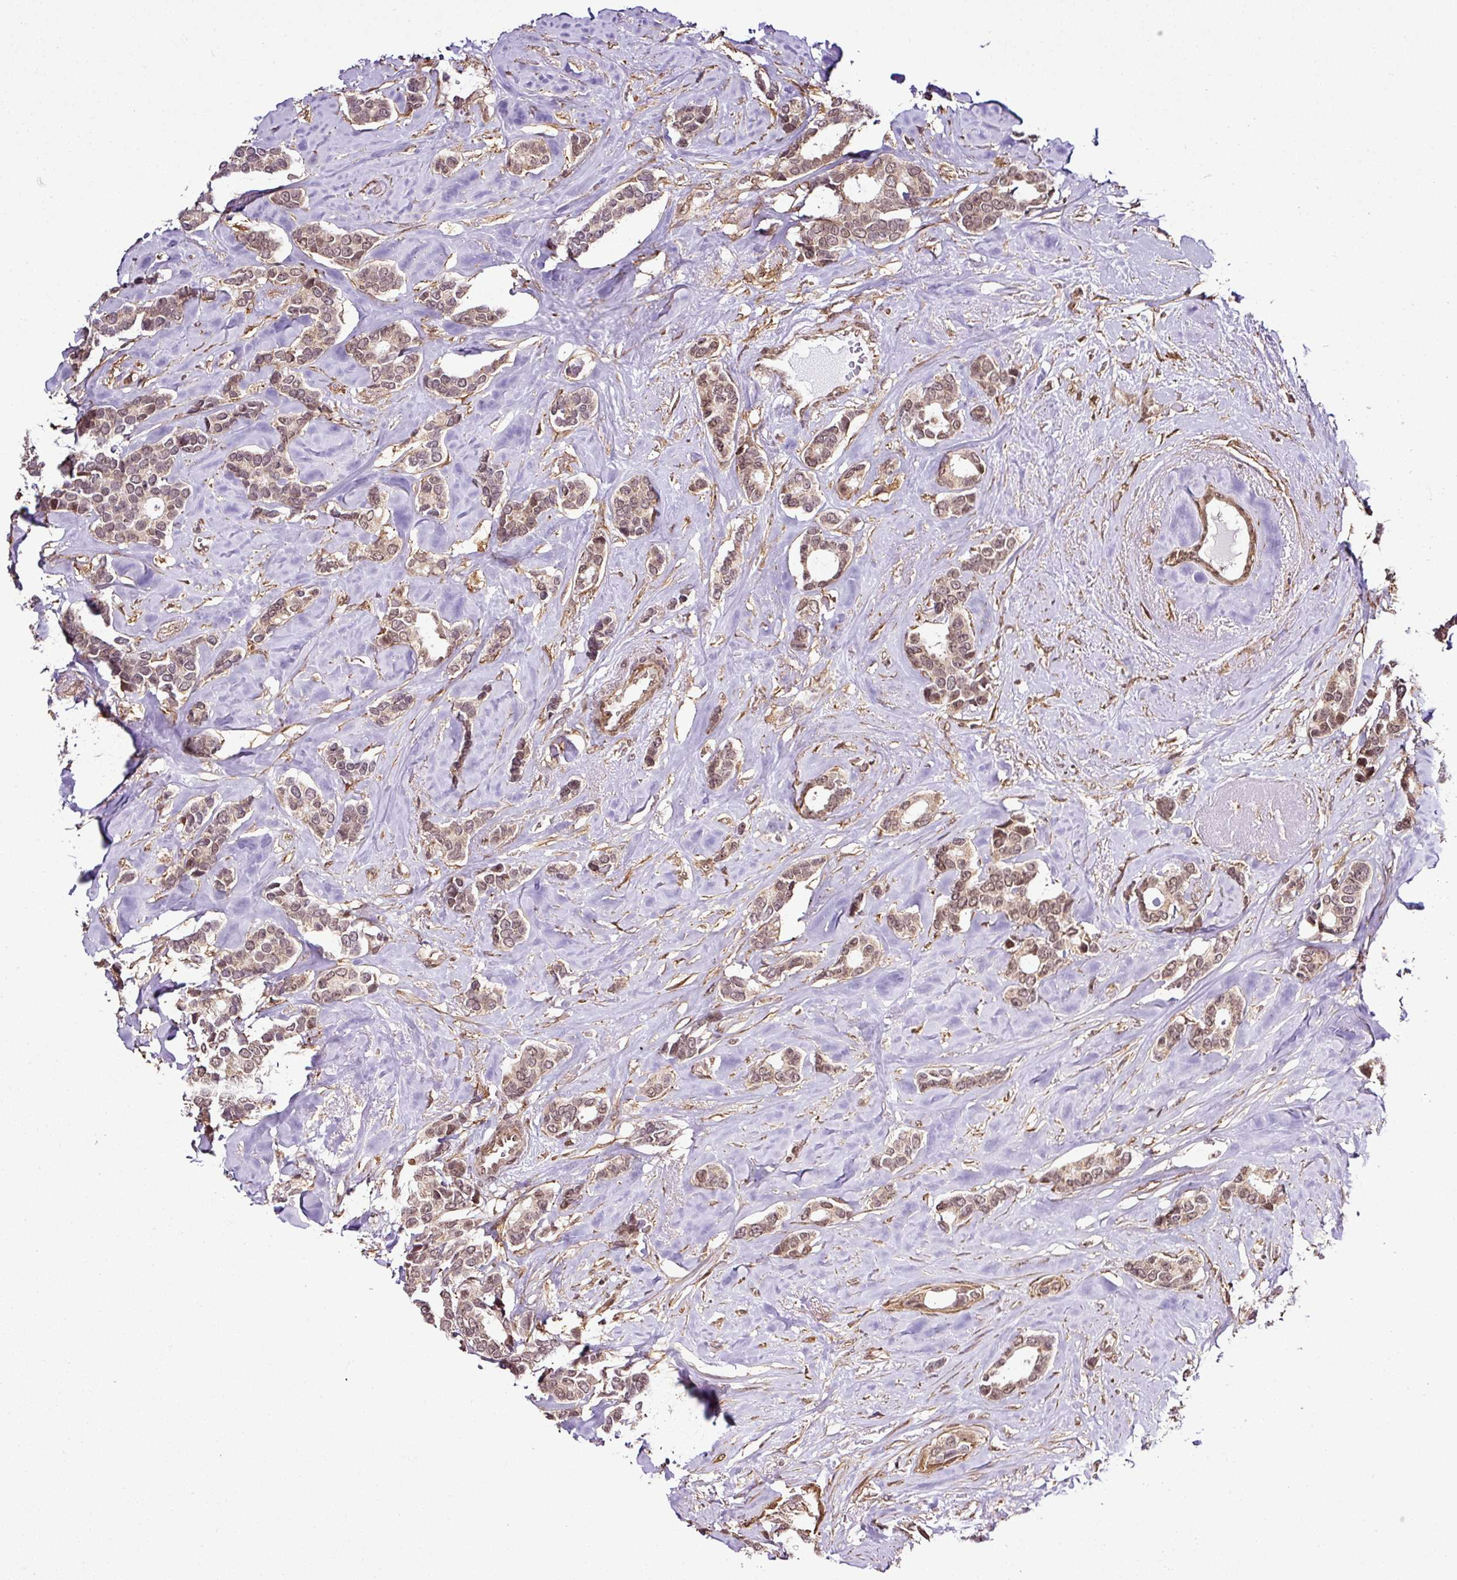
{"staining": {"intensity": "moderate", "quantity": ">75%", "location": "cytoplasmic/membranous,nuclear"}, "tissue": "breast cancer", "cell_type": "Tumor cells", "image_type": "cancer", "snomed": [{"axis": "morphology", "description": "Duct carcinoma"}, {"axis": "topography", "description": "Breast"}], "caption": "Intraductal carcinoma (breast) tissue reveals moderate cytoplasmic/membranous and nuclear staining in approximately >75% of tumor cells, visualized by immunohistochemistry.", "gene": "FAM153A", "patient": {"sex": "female", "age": 87}}